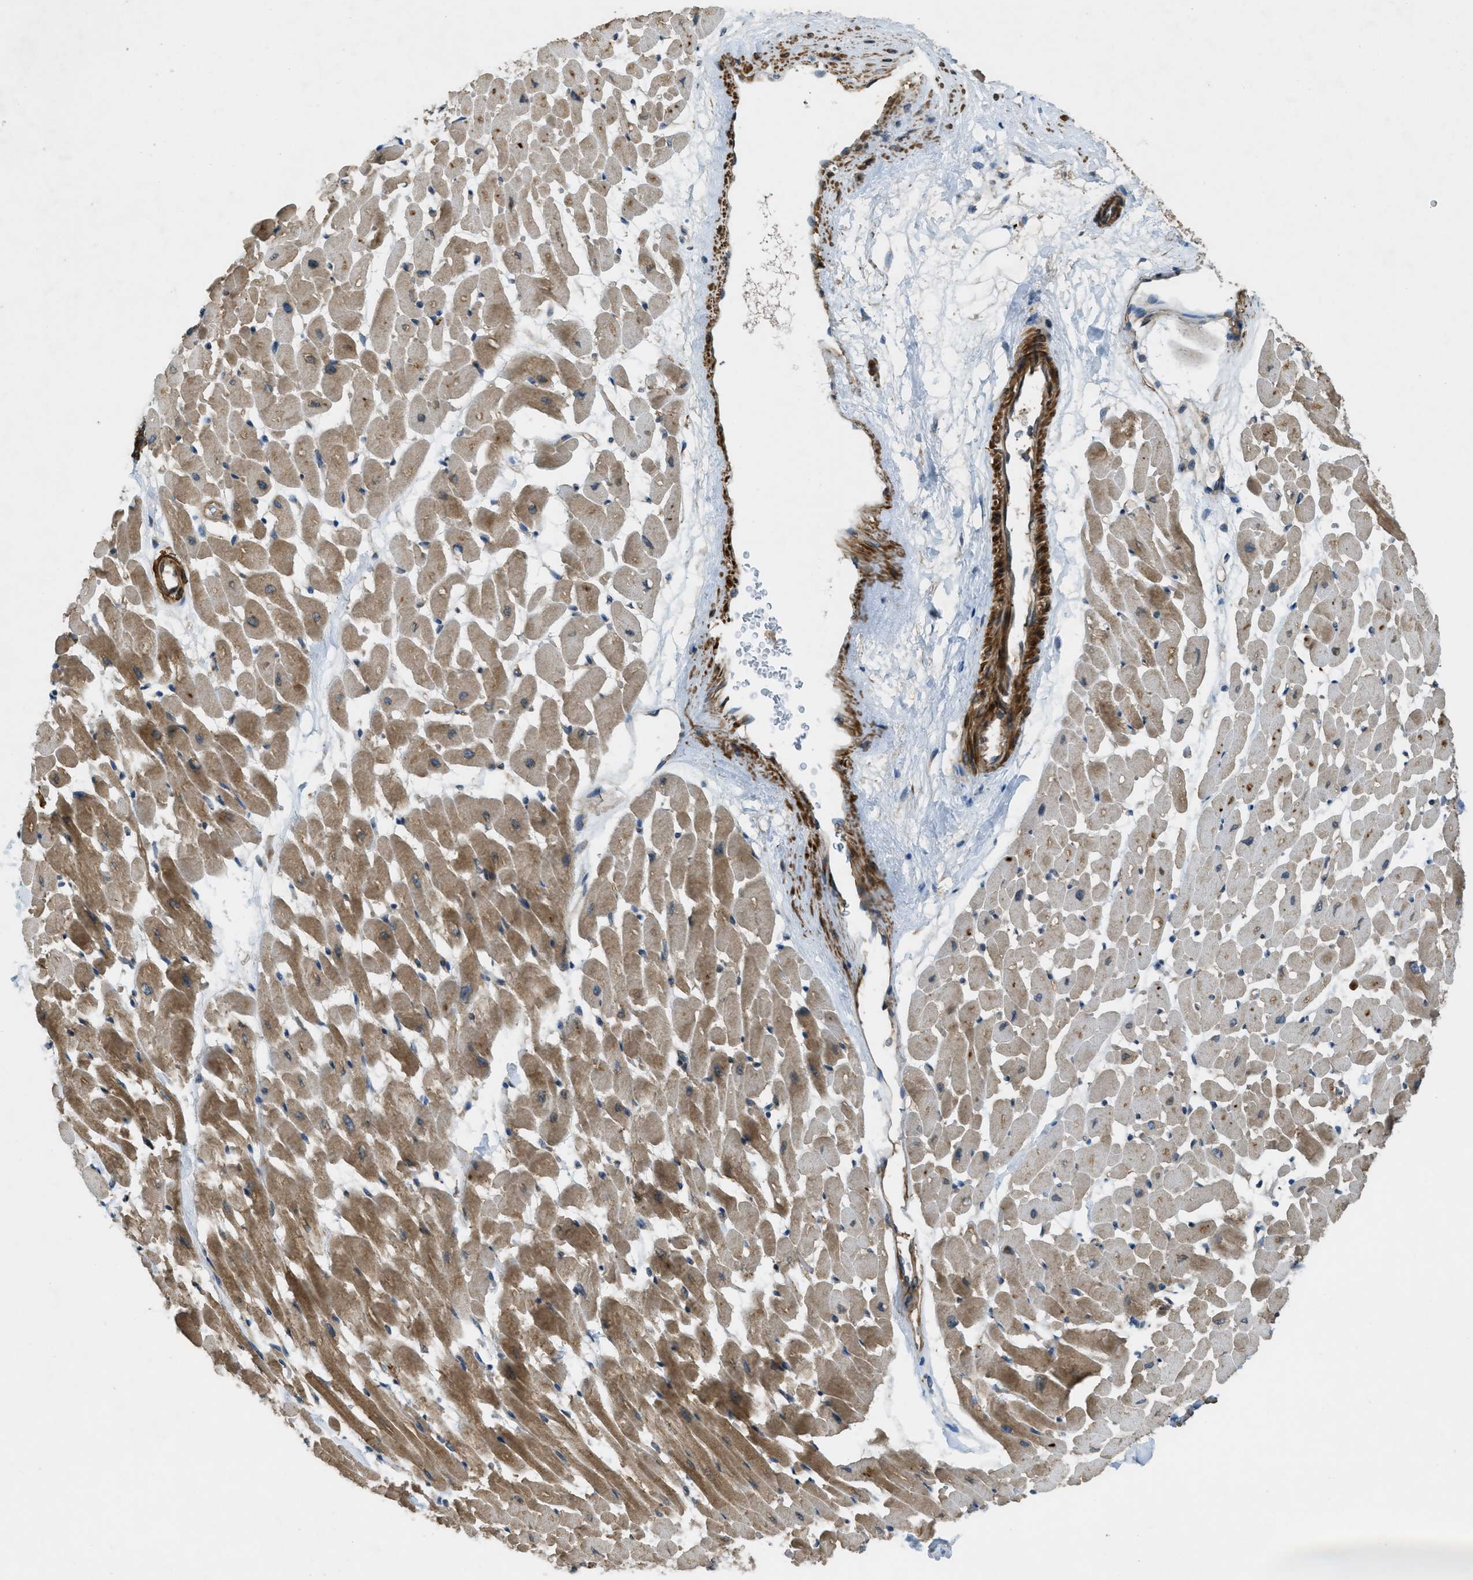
{"staining": {"intensity": "moderate", "quantity": ">75%", "location": "cytoplasmic/membranous"}, "tissue": "heart muscle", "cell_type": "Cardiomyocytes", "image_type": "normal", "snomed": [{"axis": "morphology", "description": "Normal tissue, NOS"}, {"axis": "topography", "description": "Heart"}], "caption": "This image exhibits IHC staining of normal human heart muscle, with medium moderate cytoplasmic/membranous staining in approximately >75% of cardiomyocytes.", "gene": "VEZT", "patient": {"sex": "male", "age": 45}}